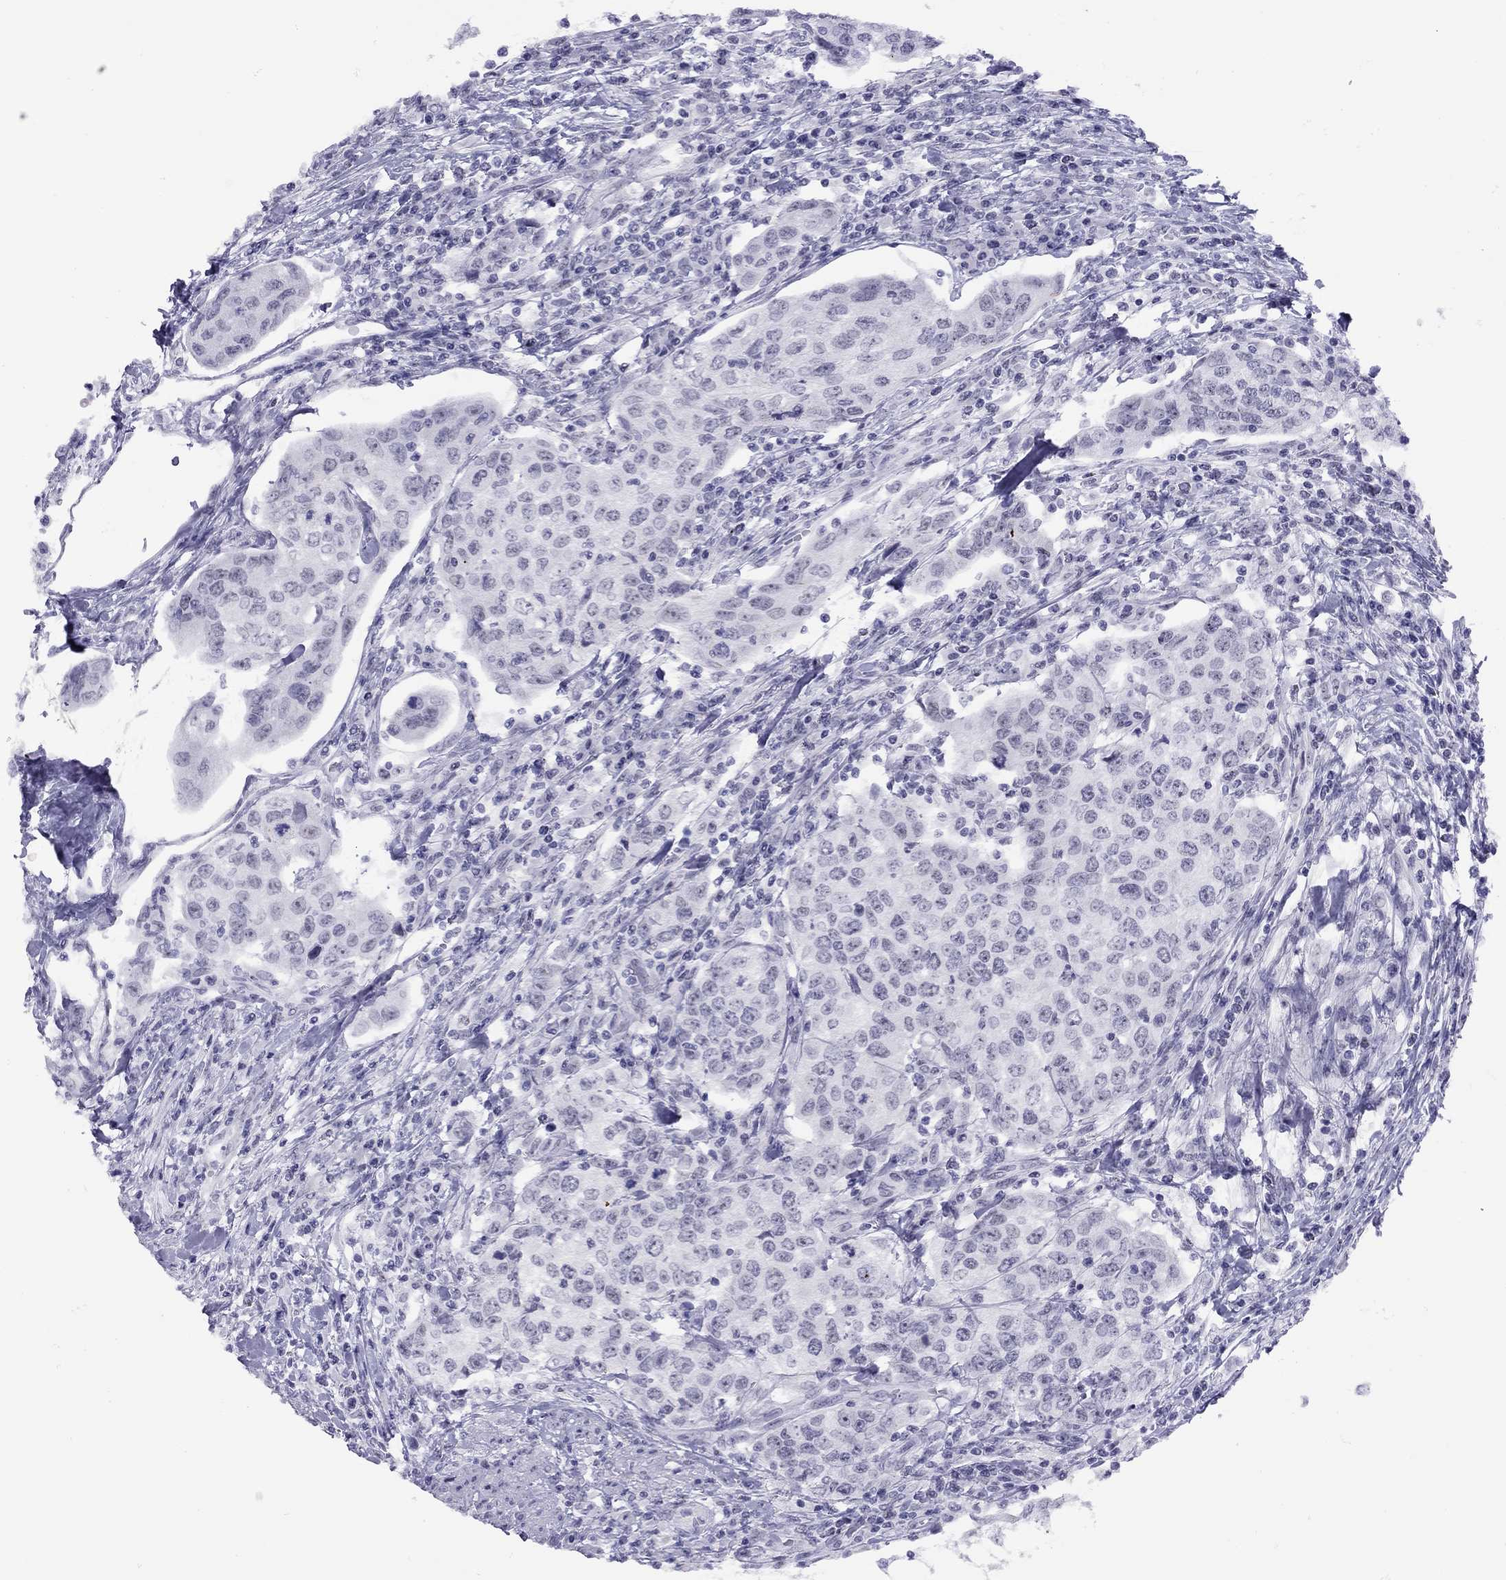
{"staining": {"intensity": "negative", "quantity": "none", "location": "none"}, "tissue": "urothelial cancer", "cell_type": "Tumor cells", "image_type": "cancer", "snomed": [{"axis": "morphology", "description": "Urothelial carcinoma, High grade"}, {"axis": "topography", "description": "Urinary bladder"}], "caption": "This is an immunohistochemistry micrograph of human urothelial carcinoma (high-grade). There is no expression in tumor cells.", "gene": "LYAR", "patient": {"sex": "female", "age": 78}}